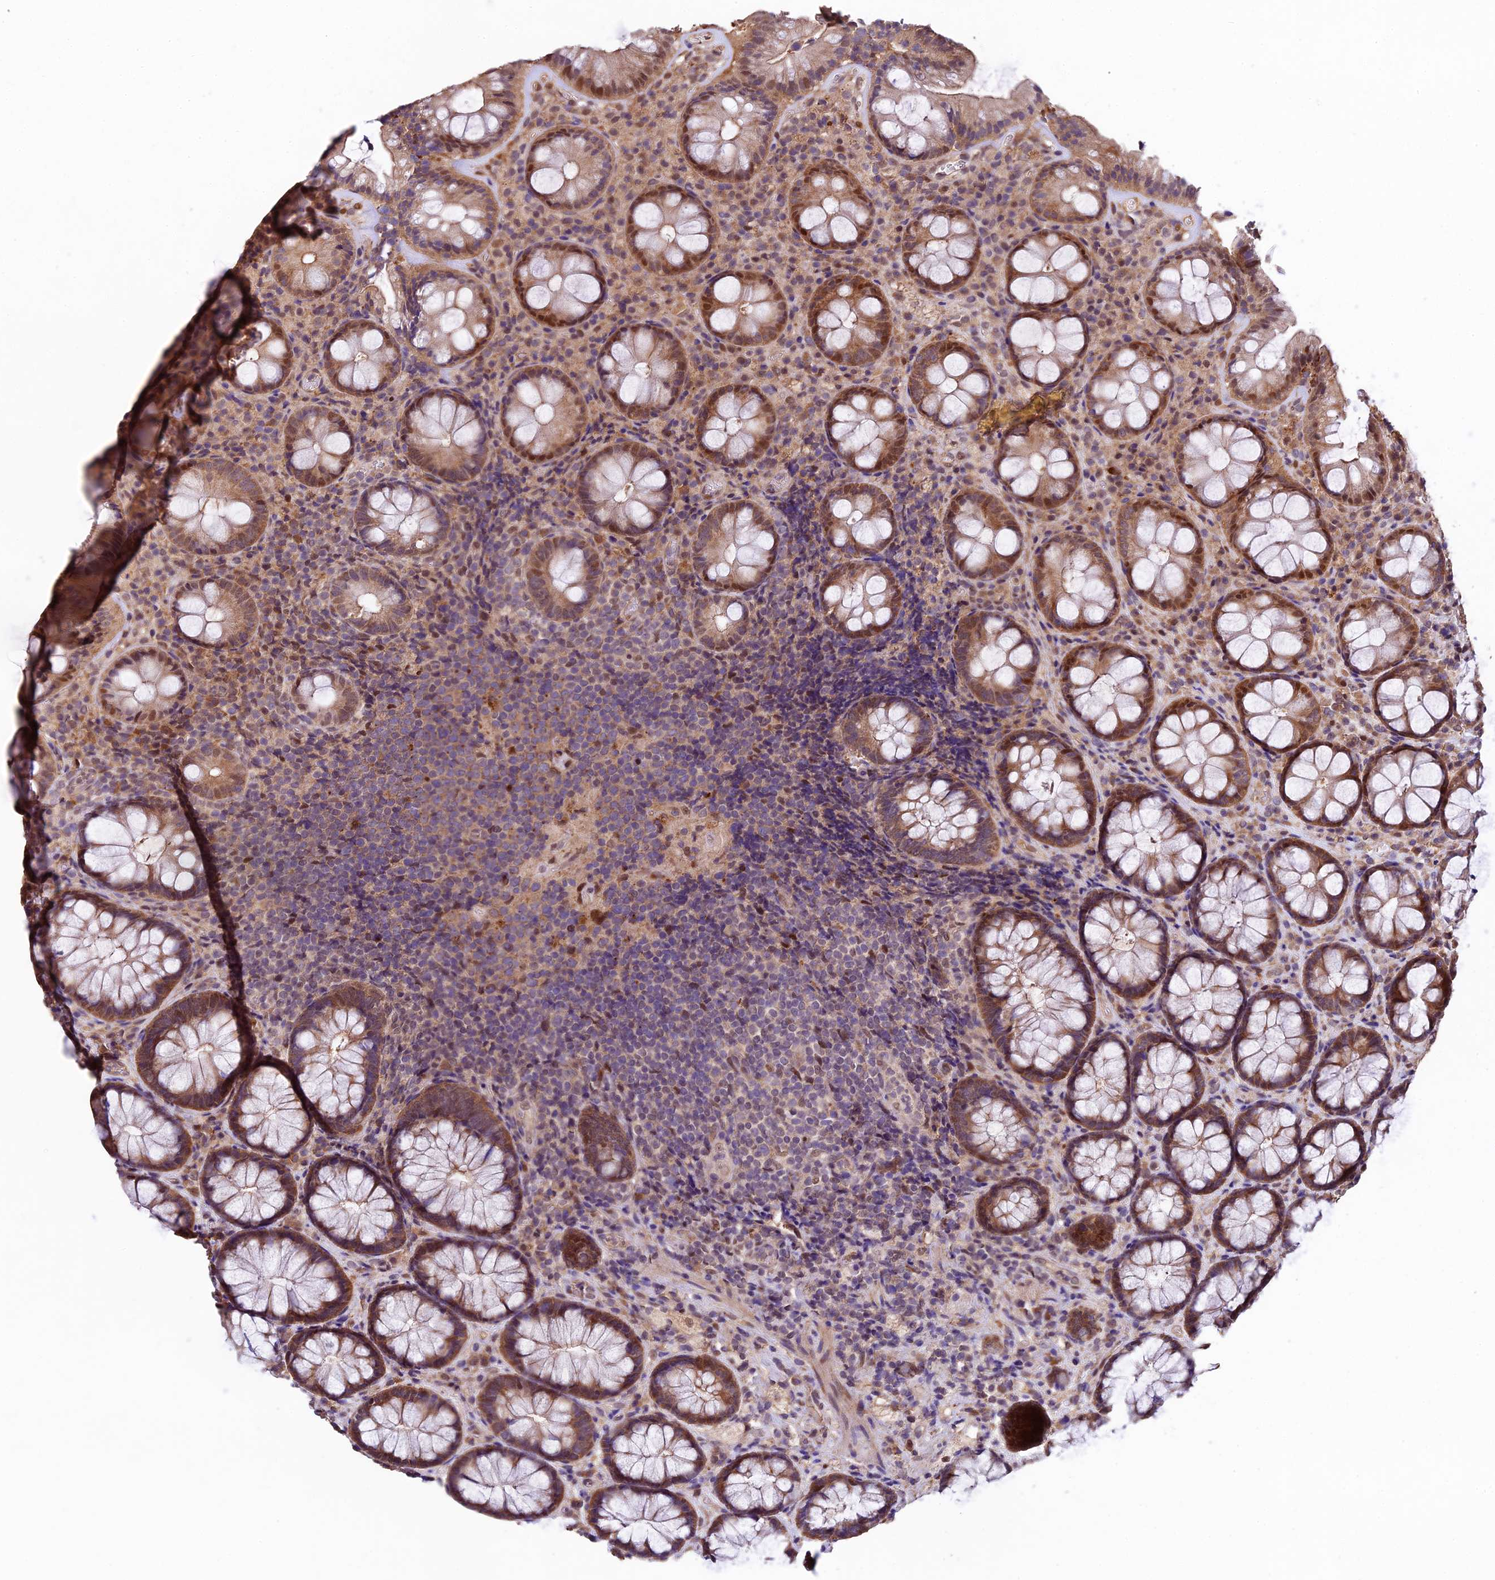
{"staining": {"intensity": "moderate", "quantity": ">75%", "location": "cytoplasmic/membranous,nuclear"}, "tissue": "rectum", "cell_type": "Glandular cells", "image_type": "normal", "snomed": [{"axis": "morphology", "description": "Normal tissue, NOS"}, {"axis": "topography", "description": "Rectum"}], "caption": "Rectum stained for a protein reveals moderate cytoplasmic/membranous,nuclear positivity in glandular cells.", "gene": "SBNO2", "patient": {"sex": "male", "age": 83}}